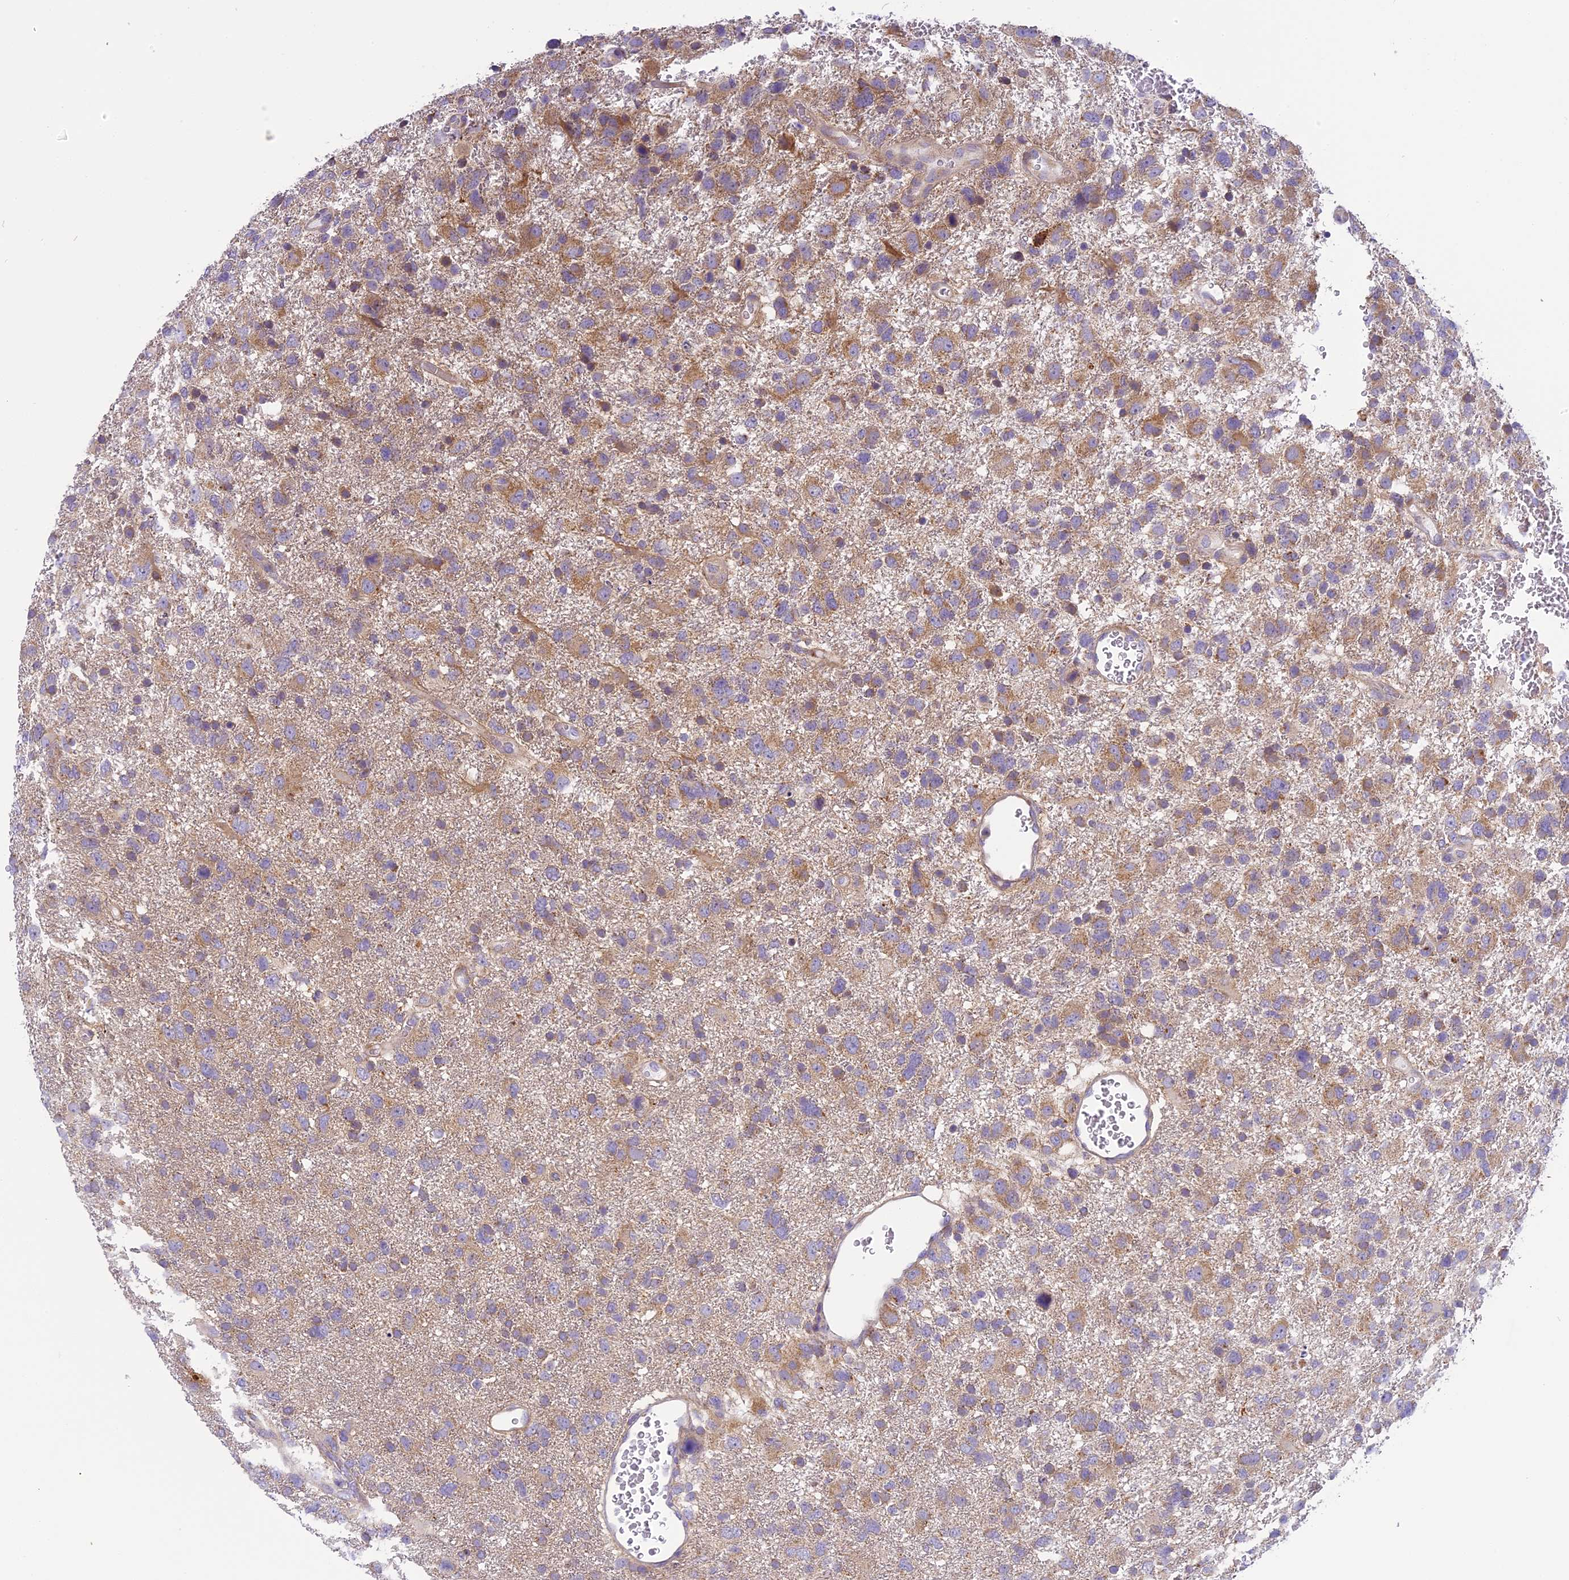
{"staining": {"intensity": "moderate", "quantity": "<25%", "location": "cytoplasmic/membranous"}, "tissue": "glioma", "cell_type": "Tumor cells", "image_type": "cancer", "snomed": [{"axis": "morphology", "description": "Glioma, malignant, High grade"}, {"axis": "topography", "description": "Brain"}], "caption": "Moderate cytoplasmic/membranous positivity is present in approximately <25% of tumor cells in glioma.", "gene": "ARHGEF37", "patient": {"sex": "male", "age": 61}}